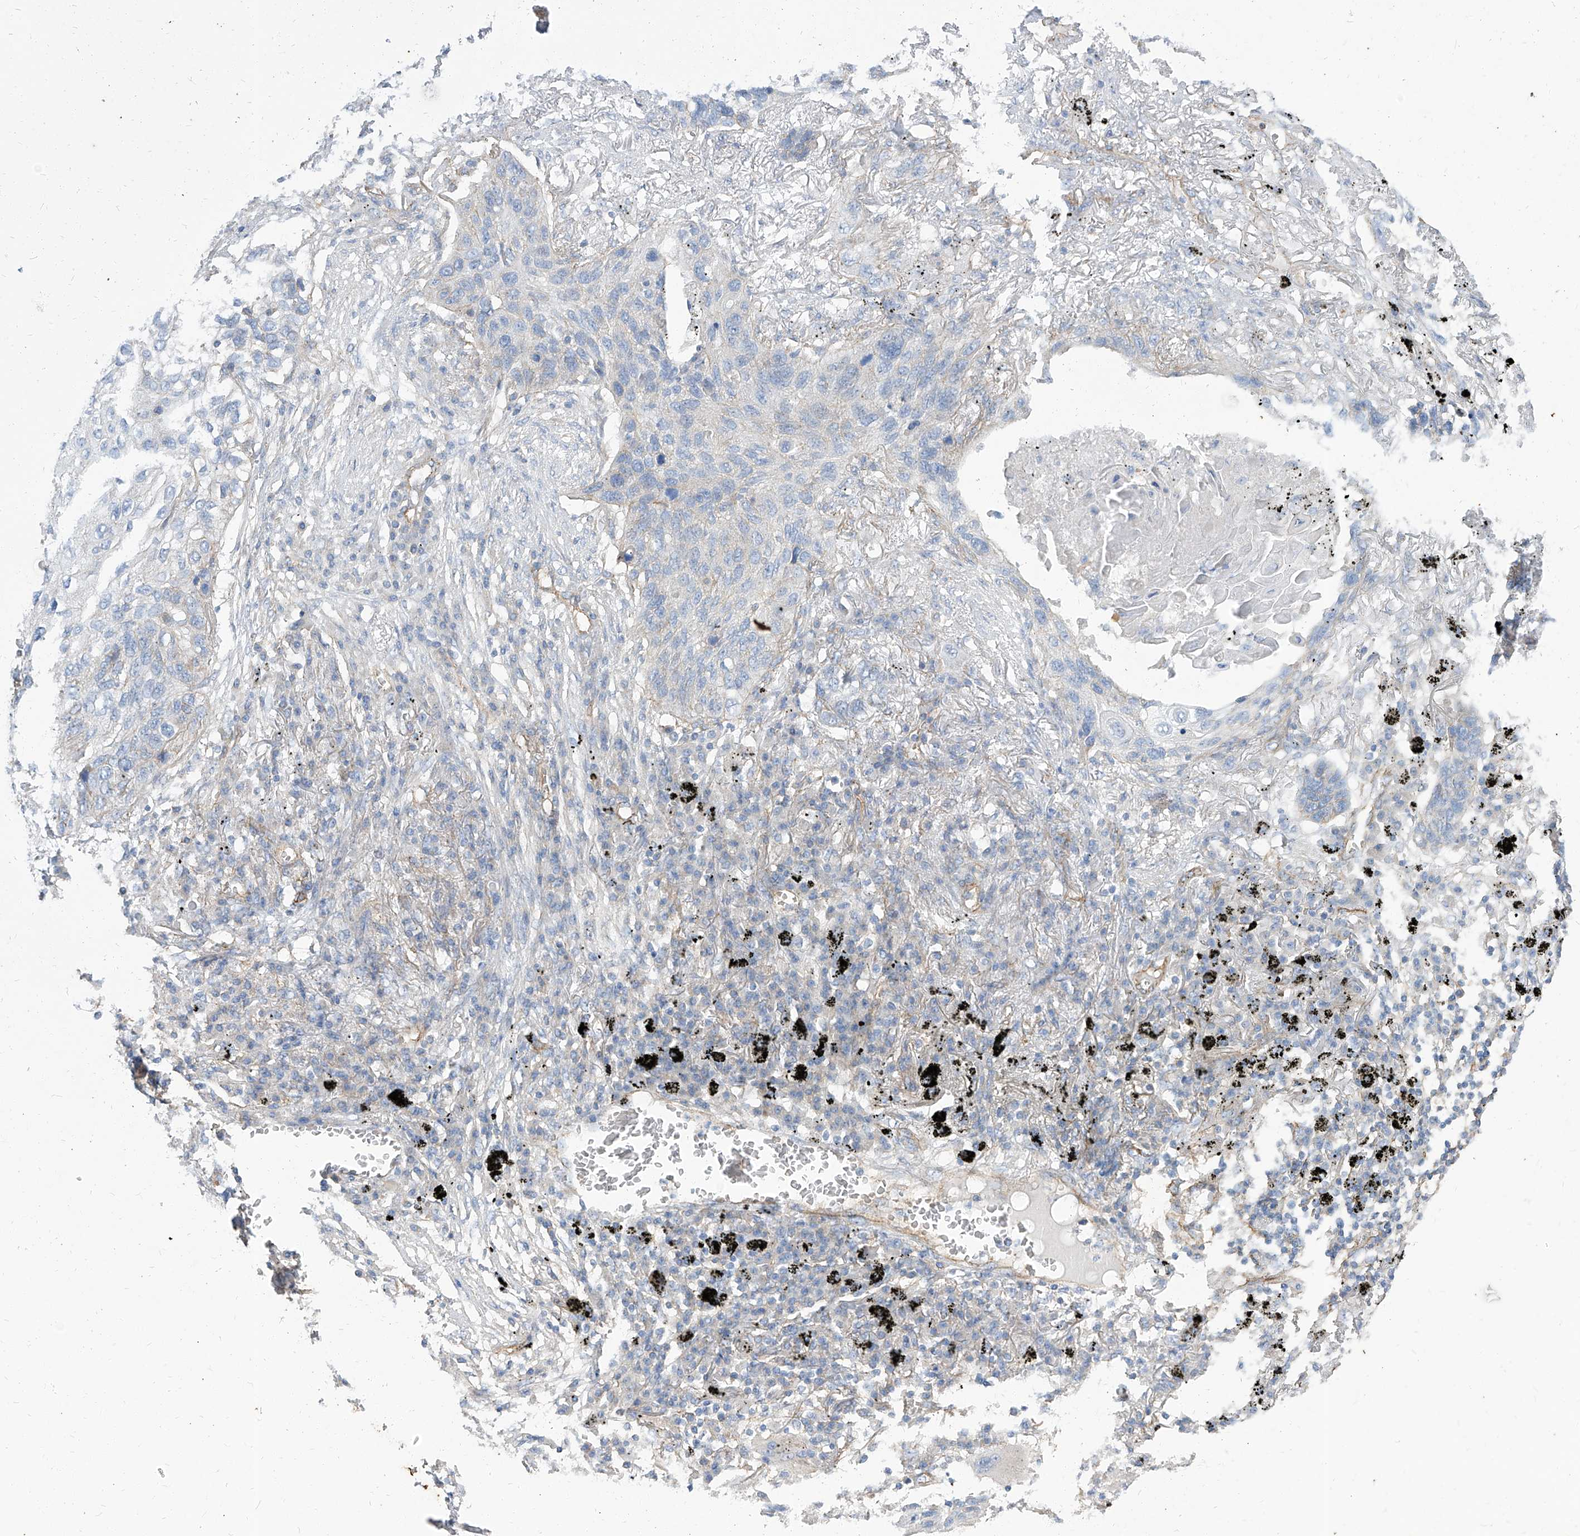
{"staining": {"intensity": "negative", "quantity": "none", "location": "none"}, "tissue": "lung cancer", "cell_type": "Tumor cells", "image_type": "cancer", "snomed": [{"axis": "morphology", "description": "Squamous cell carcinoma, NOS"}, {"axis": "topography", "description": "Lung"}], "caption": "High power microscopy photomicrograph of an immunohistochemistry (IHC) histopathology image of lung squamous cell carcinoma, revealing no significant staining in tumor cells.", "gene": "TXLNB", "patient": {"sex": "female", "age": 63}}